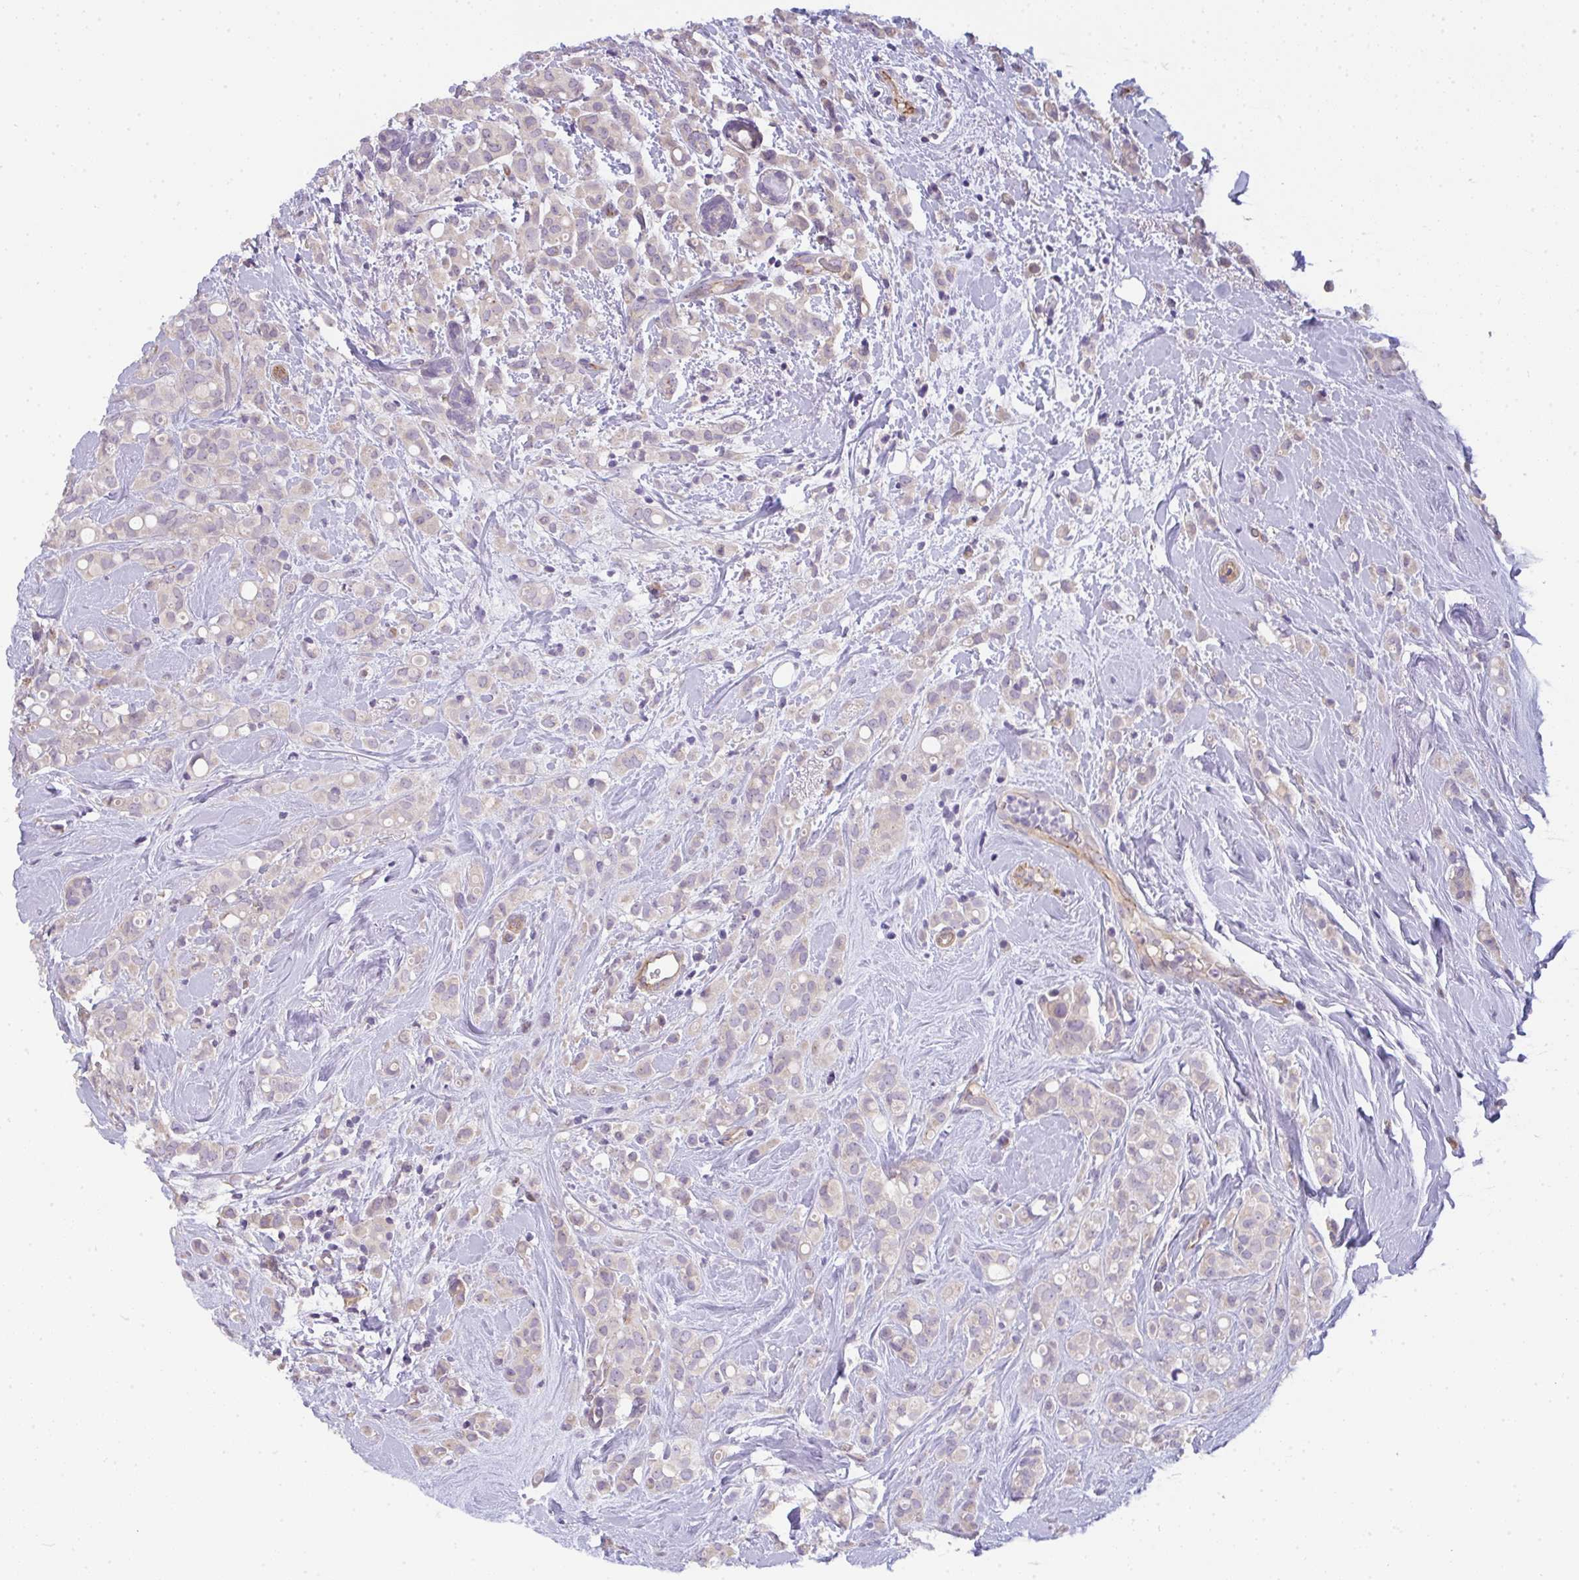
{"staining": {"intensity": "weak", "quantity": "<25%", "location": "cytoplasmic/membranous"}, "tissue": "breast cancer", "cell_type": "Tumor cells", "image_type": "cancer", "snomed": [{"axis": "morphology", "description": "Lobular carcinoma"}, {"axis": "topography", "description": "Breast"}], "caption": "Immunohistochemistry image of neoplastic tissue: human breast cancer stained with DAB exhibits no significant protein expression in tumor cells.", "gene": "FILIP1", "patient": {"sex": "female", "age": 68}}